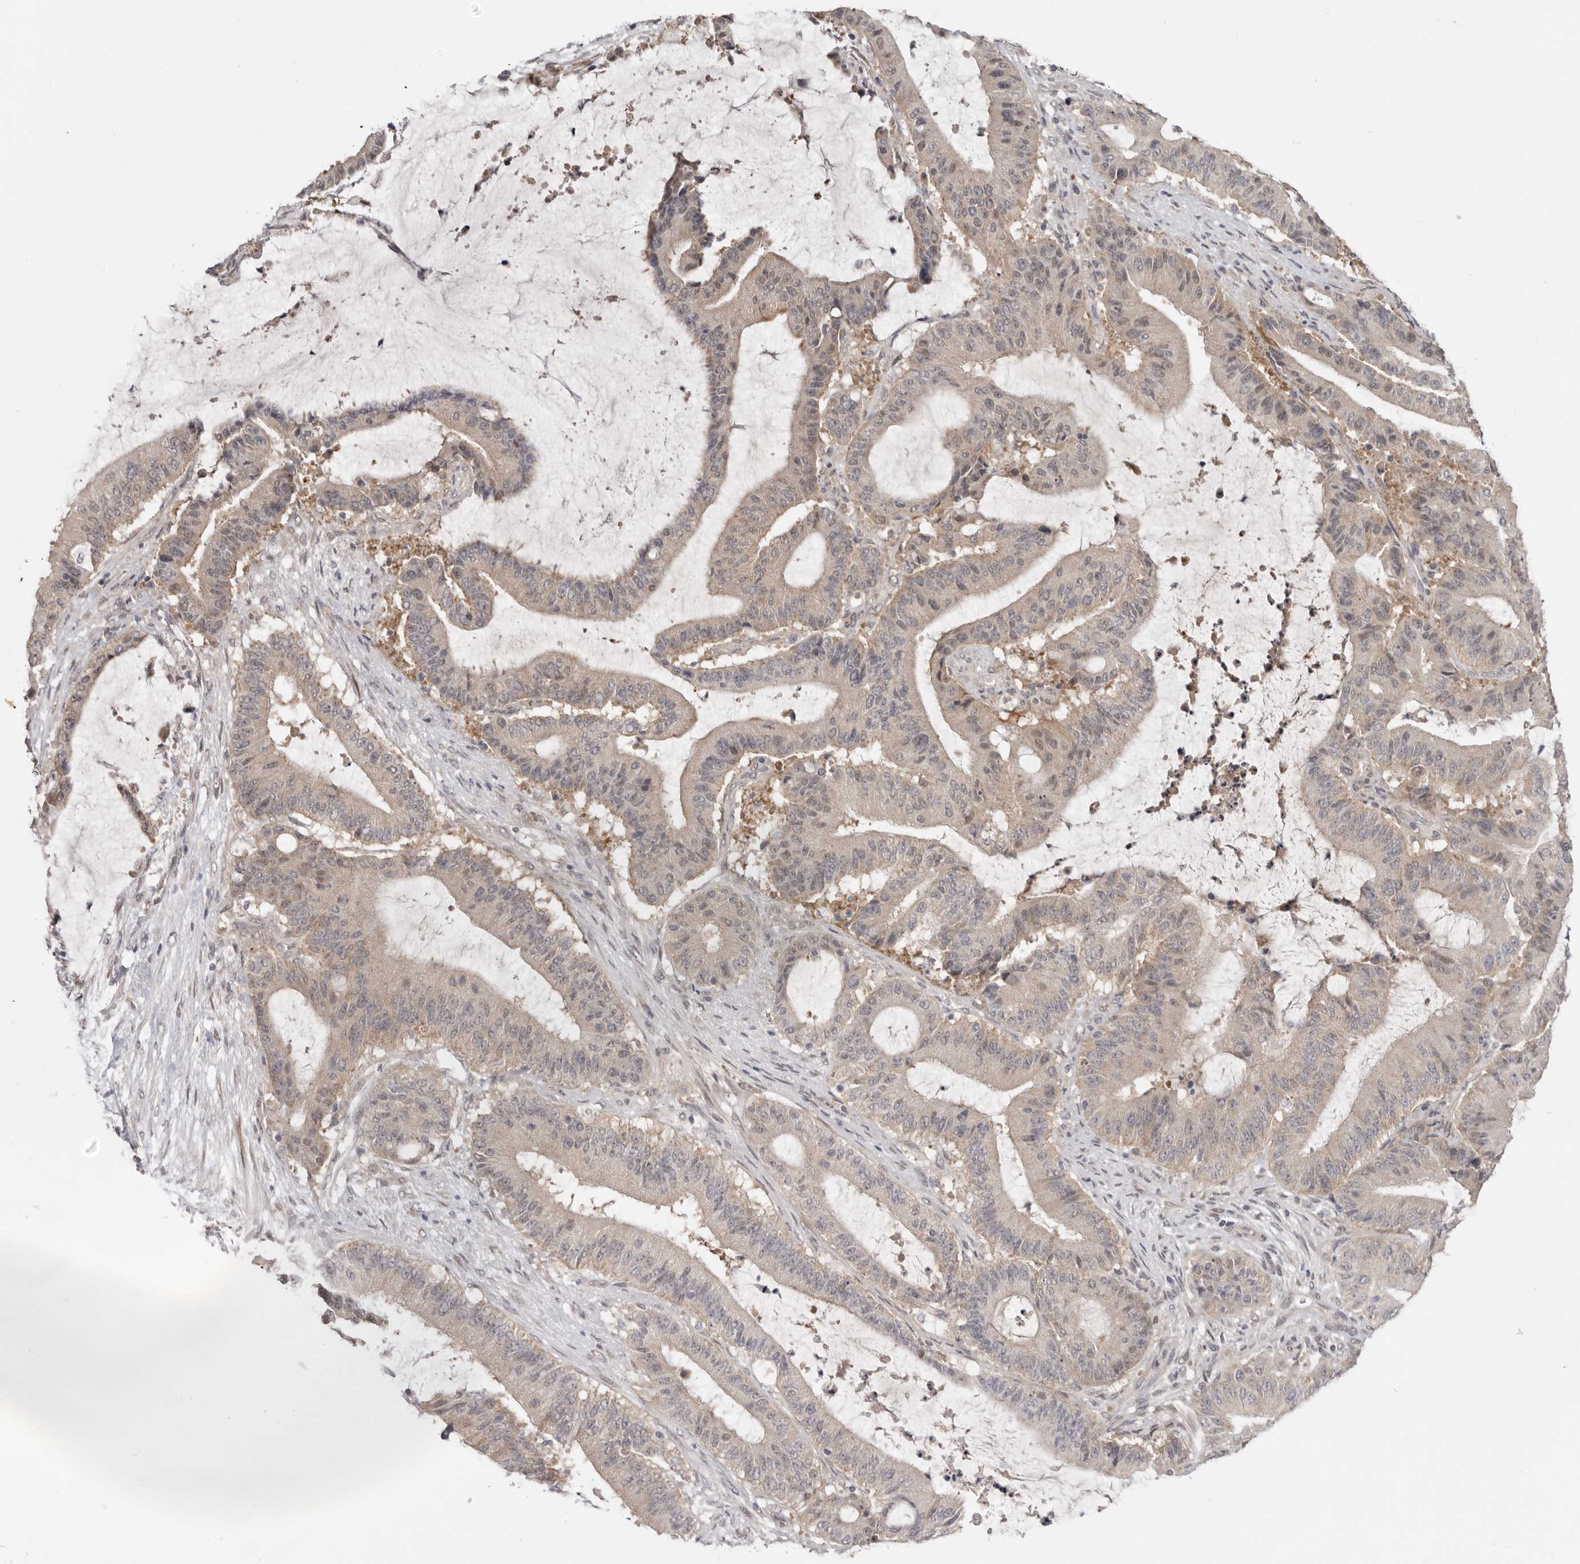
{"staining": {"intensity": "weak", "quantity": ">75%", "location": "cytoplasmic/membranous"}, "tissue": "liver cancer", "cell_type": "Tumor cells", "image_type": "cancer", "snomed": [{"axis": "morphology", "description": "Normal tissue, NOS"}, {"axis": "morphology", "description": "Cholangiocarcinoma"}, {"axis": "topography", "description": "Liver"}, {"axis": "topography", "description": "Peripheral nerve tissue"}], "caption": "Protein analysis of liver cancer (cholangiocarcinoma) tissue reveals weak cytoplasmic/membranous positivity in approximately >75% of tumor cells.", "gene": "NSUN4", "patient": {"sex": "female", "age": 73}}